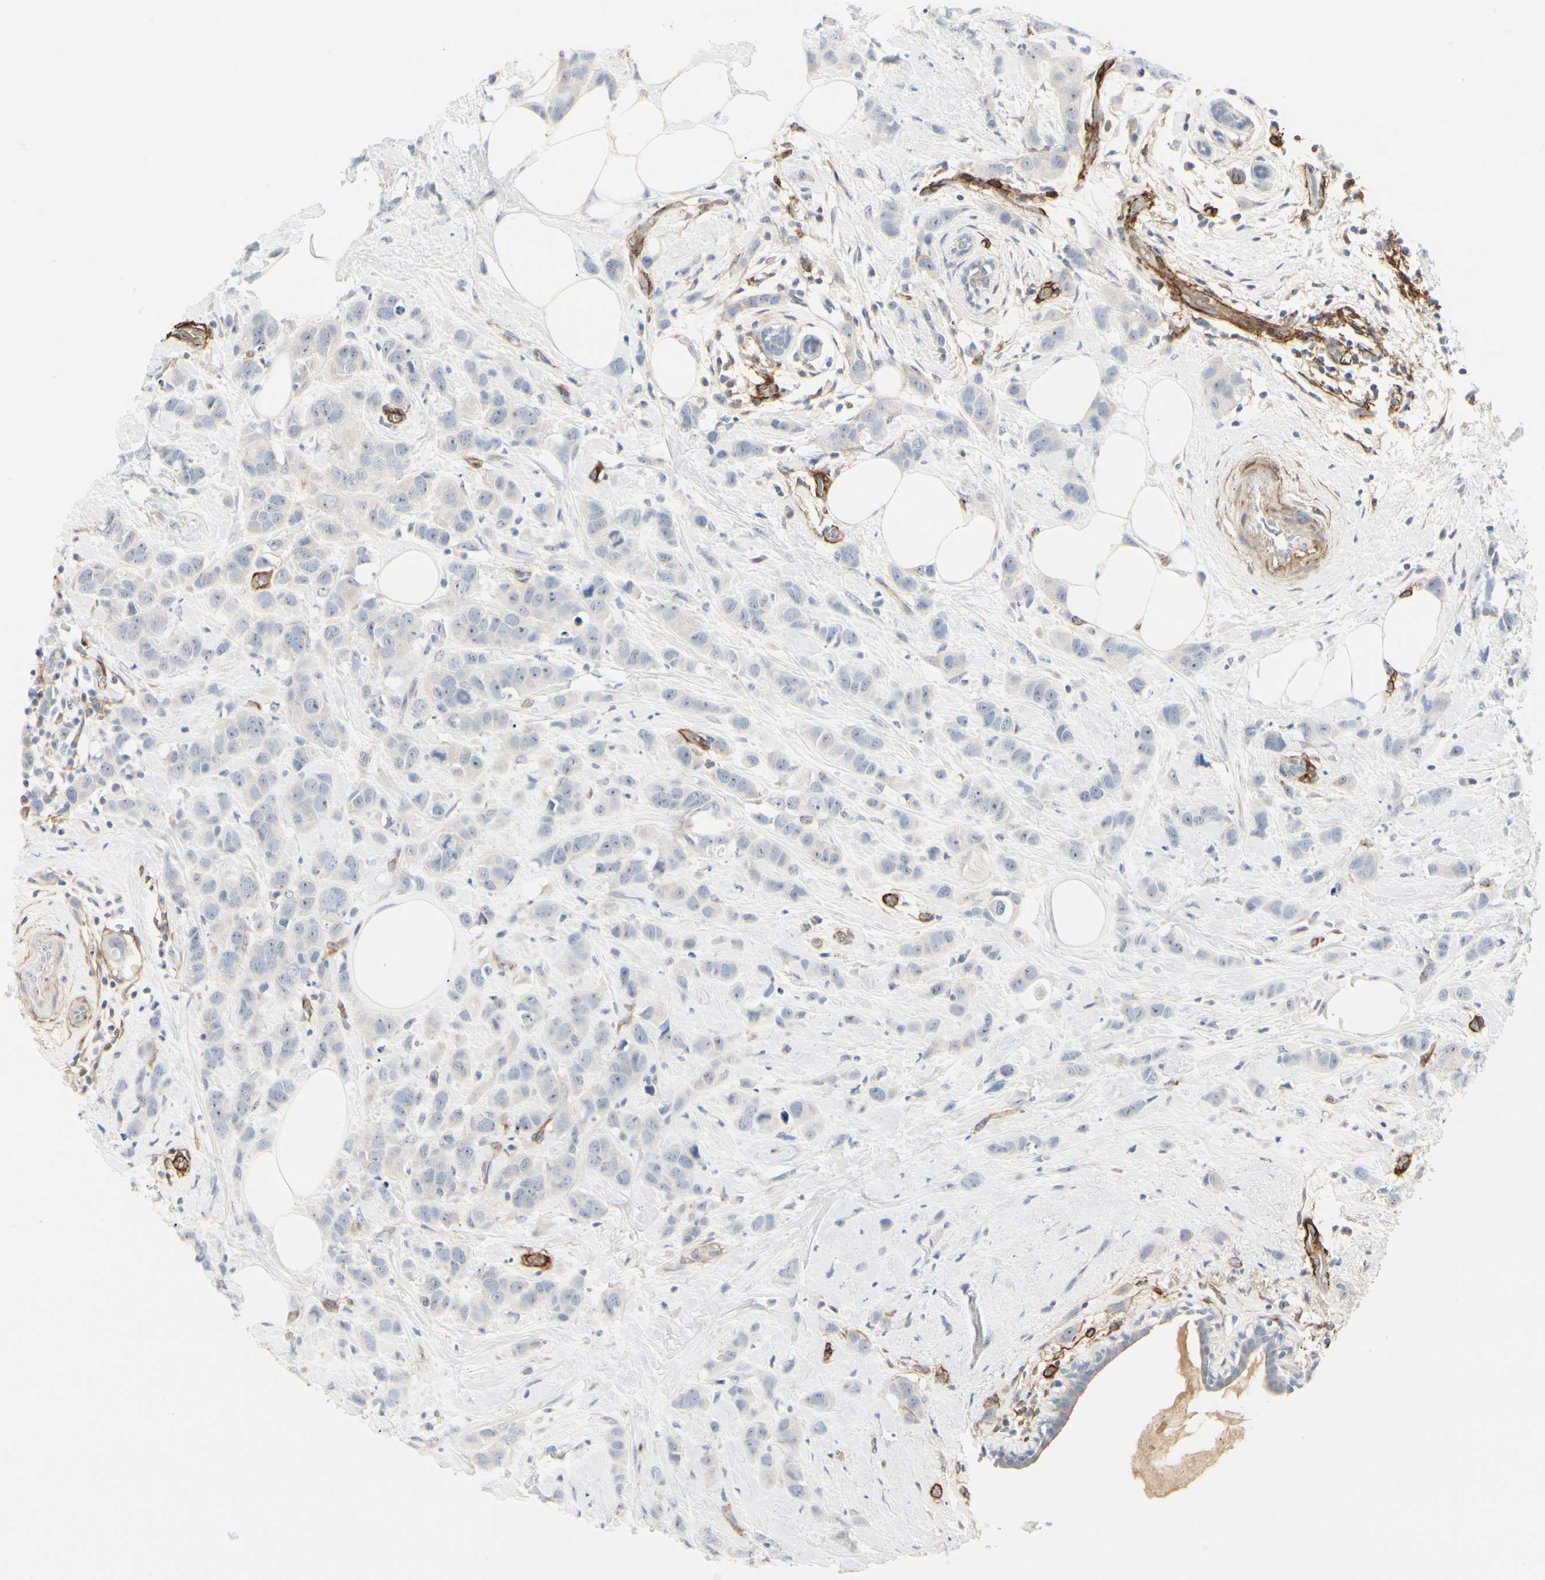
{"staining": {"intensity": "negative", "quantity": "none", "location": "none"}, "tissue": "breast cancer", "cell_type": "Tumor cells", "image_type": "cancer", "snomed": [{"axis": "morphology", "description": "Normal tissue, NOS"}, {"axis": "morphology", "description": "Duct carcinoma"}, {"axis": "topography", "description": "Breast"}], "caption": "Tumor cells show no significant protein positivity in breast cancer (infiltrating ductal carcinoma).", "gene": "GGT5", "patient": {"sex": "female", "age": 50}}